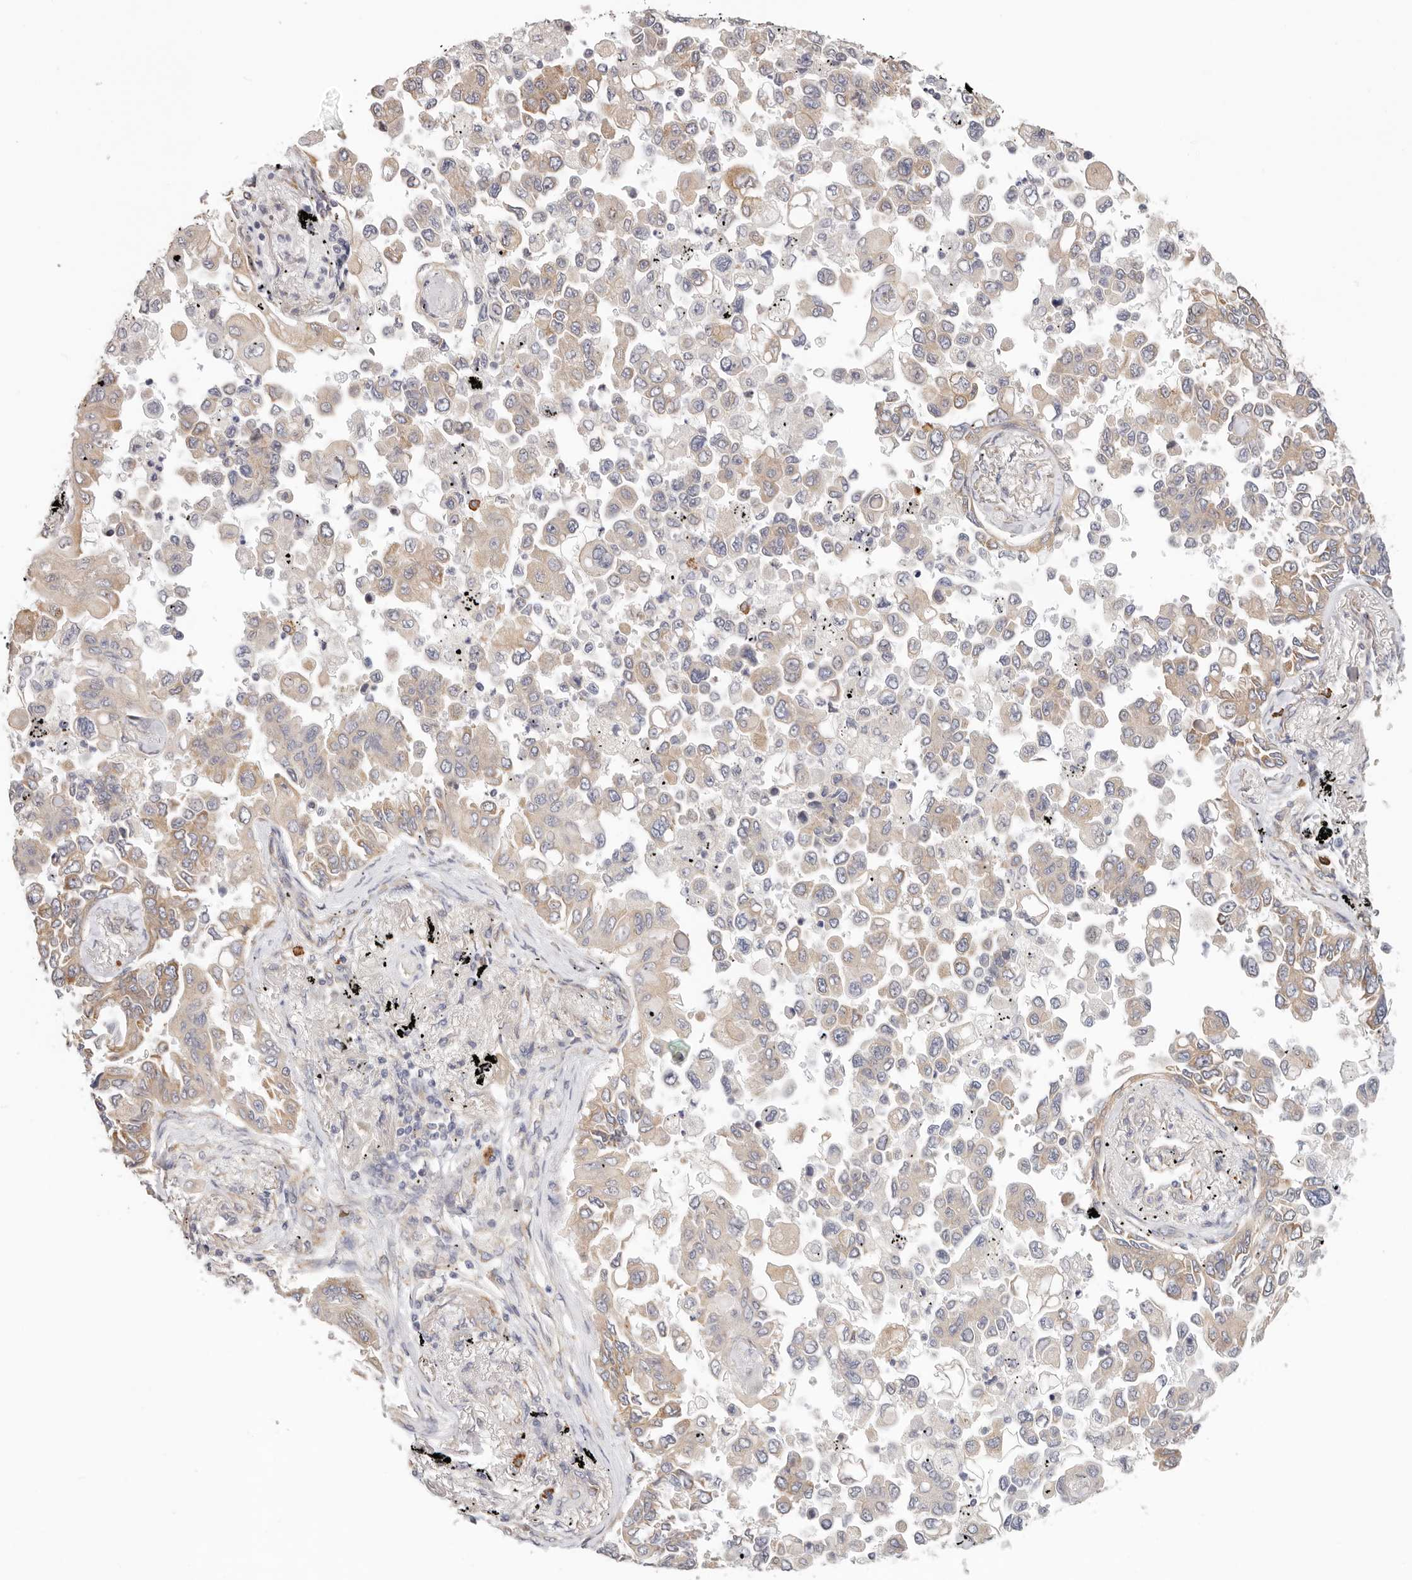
{"staining": {"intensity": "weak", "quantity": ">75%", "location": "cytoplasmic/membranous"}, "tissue": "lung cancer", "cell_type": "Tumor cells", "image_type": "cancer", "snomed": [{"axis": "morphology", "description": "Adenocarcinoma, NOS"}, {"axis": "topography", "description": "Lung"}], "caption": "DAB immunohistochemical staining of human lung cancer exhibits weak cytoplasmic/membranous protein expression in approximately >75% of tumor cells.", "gene": "AFDN", "patient": {"sex": "female", "age": 67}}